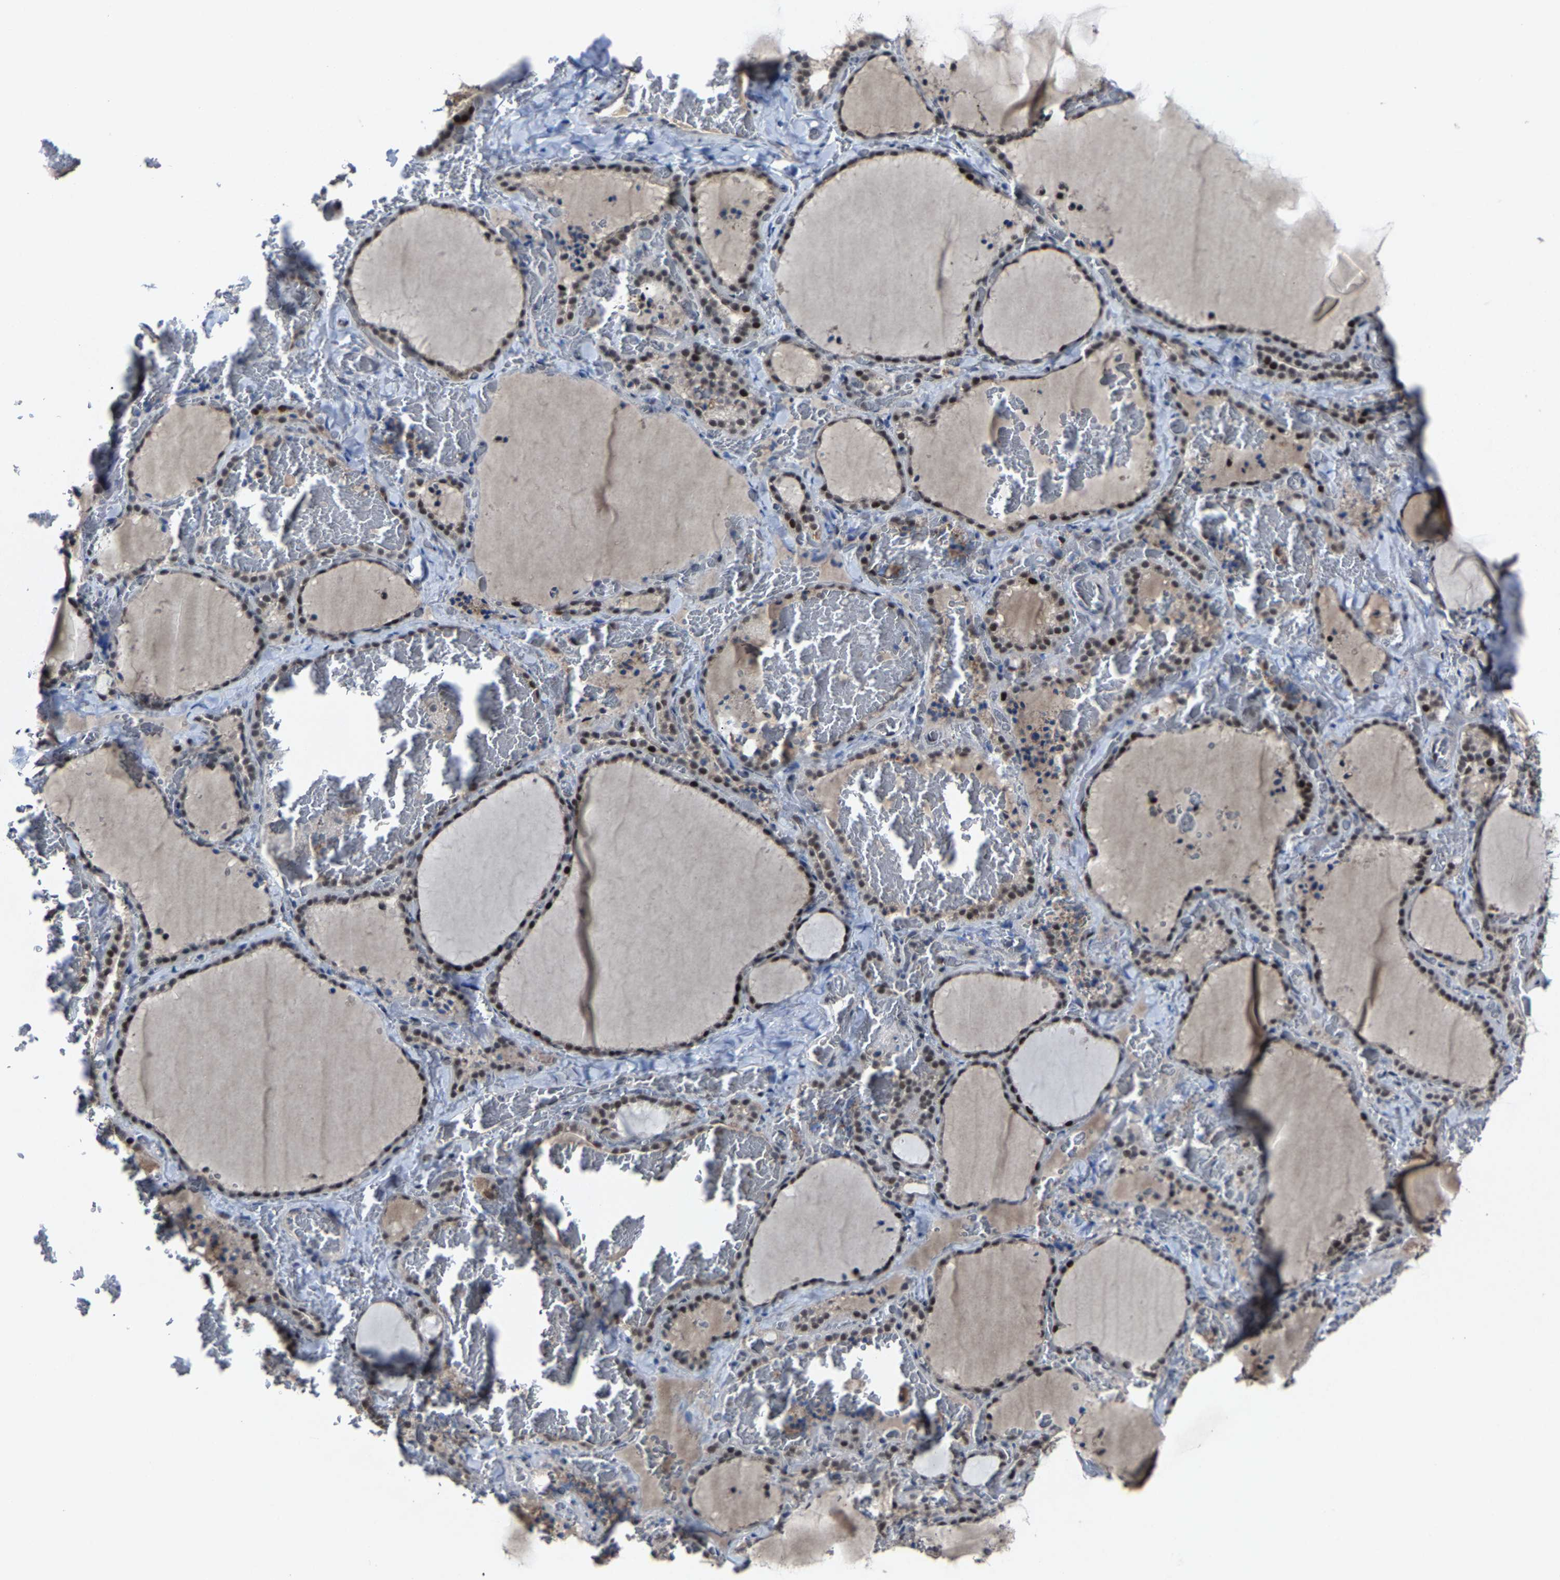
{"staining": {"intensity": "strong", "quantity": ">75%", "location": "nuclear"}, "tissue": "thyroid gland", "cell_type": "Glandular cells", "image_type": "normal", "snomed": [{"axis": "morphology", "description": "Normal tissue, NOS"}, {"axis": "topography", "description": "Thyroid gland"}], "caption": "This photomicrograph reveals IHC staining of benign thyroid gland, with high strong nuclear positivity in about >75% of glandular cells.", "gene": "LSM8", "patient": {"sex": "female", "age": 22}}